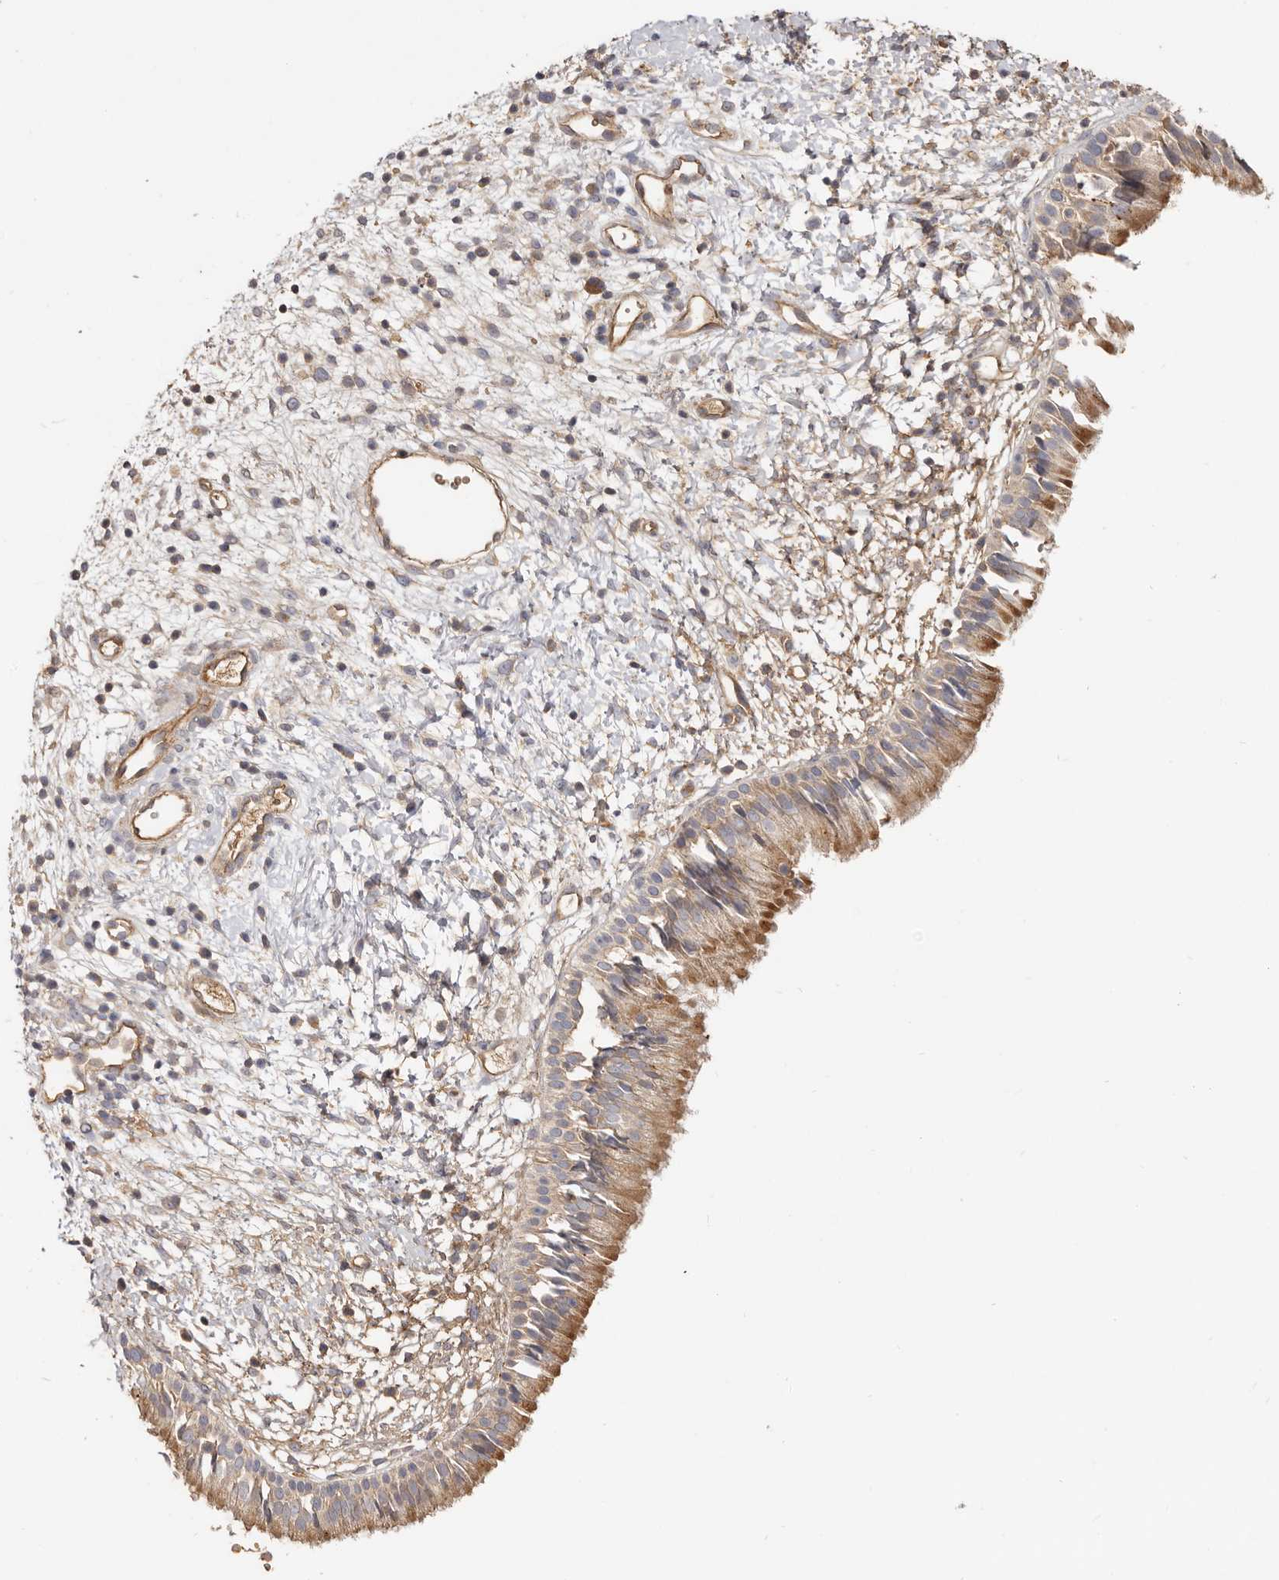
{"staining": {"intensity": "moderate", "quantity": ">75%", "location": "cytoplasmic/membranous"}, "tissue": "nasopharynx", "cell_type": "Respiratory epithelial cells", "image_type": "normal", "snomed": [{"axis": "morphology", "description": "Normal tissue, NOS"}, {"axis": "topography", "description": "Nasopharynx"}], "caption": "Immunohistochemistry staining of benign nasopharynx, which reveals medium levels of moderate cytoplasmic/membranous positivity in about >75% of respiratory epithelial cells indicating moderate cytoplasmic/membranous protein staining. The staining was performed using DAB (3,3'-diaminobenzidine) (brown) for protein detection and nuclei were counterstained in hematoxylin (blue).", "gene": "ADAMTS9", "patient": {"sex": "male", "age": 22}}